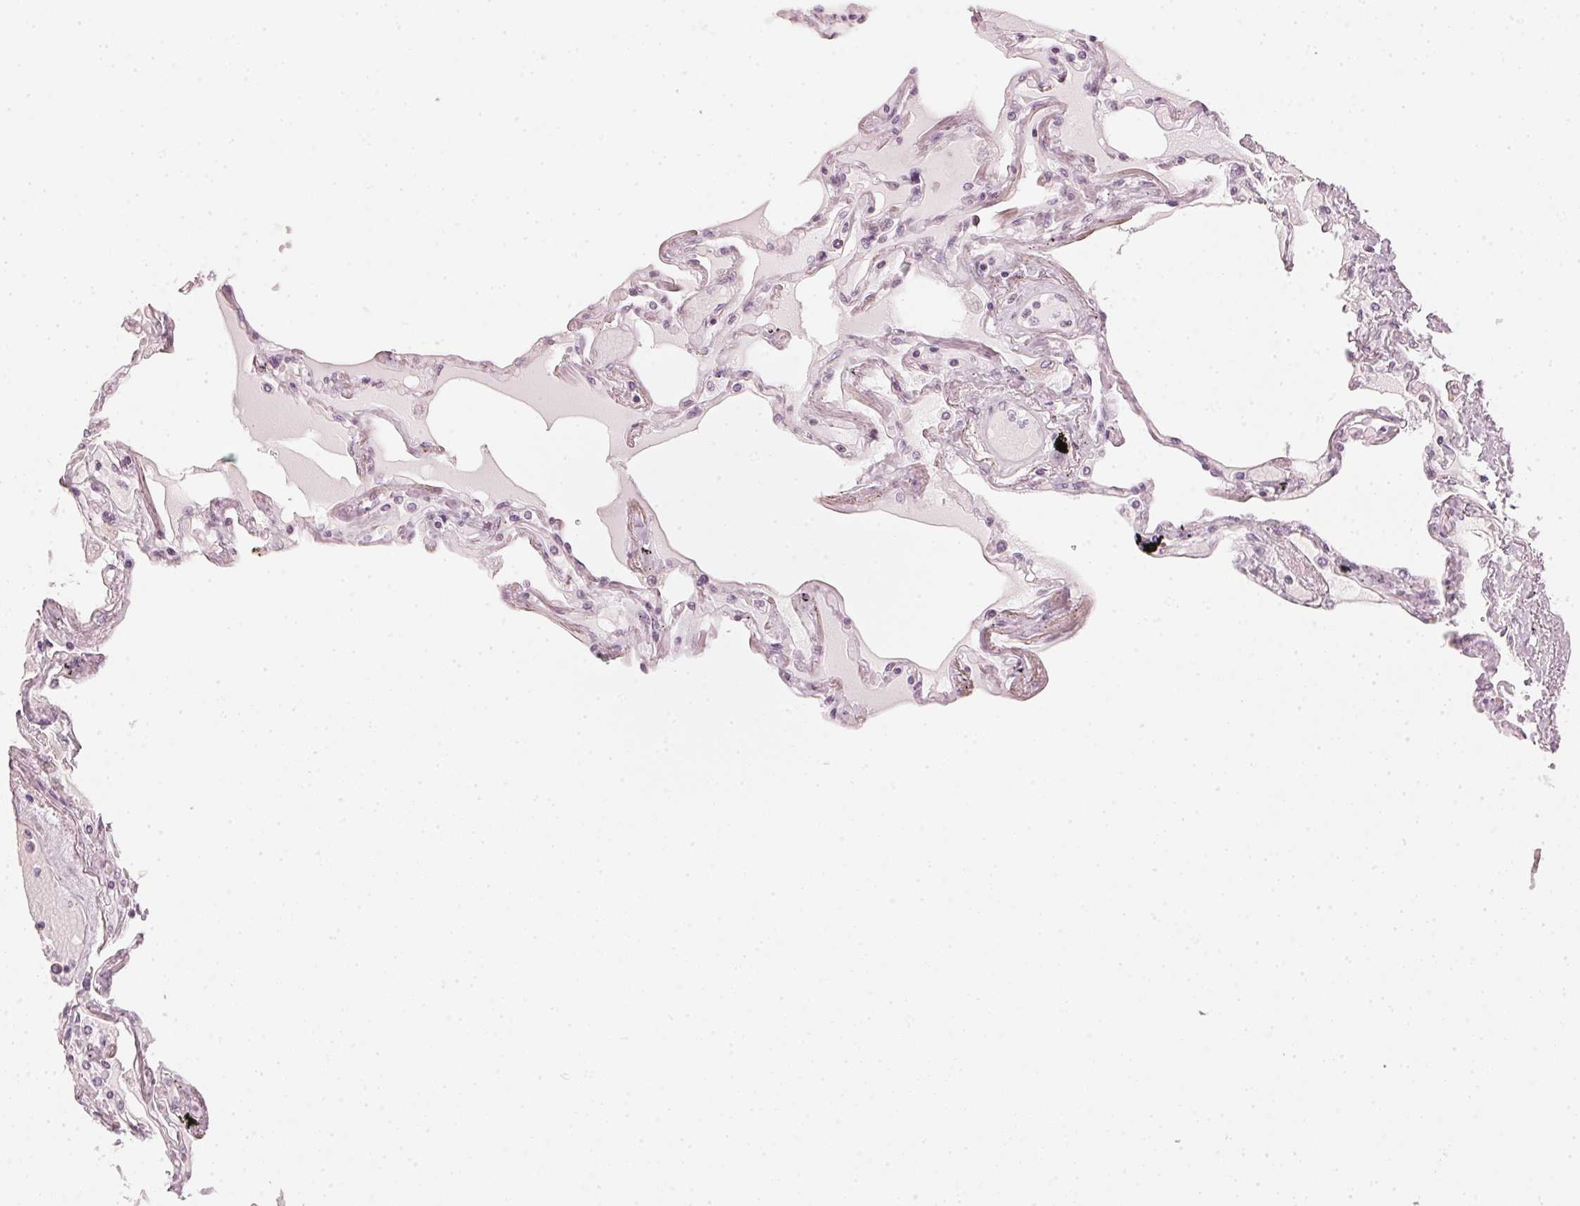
{"staining": {"intensity": "negative", "quantity": "none", "location": "none"}, "tissue": "lung", "cell_type": "Alveolar cells", "image_type": "normal", "snomed": [{"axis": "morphology", "description": "Normal tissue, NOS"}, {"axis": "morphology", "description": "Adenocarcinoma, NOS"}, {"axis": "topography", "description": "Cartilage tissue"}, {"axis": "topography", "description": "Lung"}], "caption": "An IHC image of unremarkable lung is shown. There is no staining in alveolar cells of lung.", "gene": "APLP1", "patient": {"sex": "female", "age": 67}}